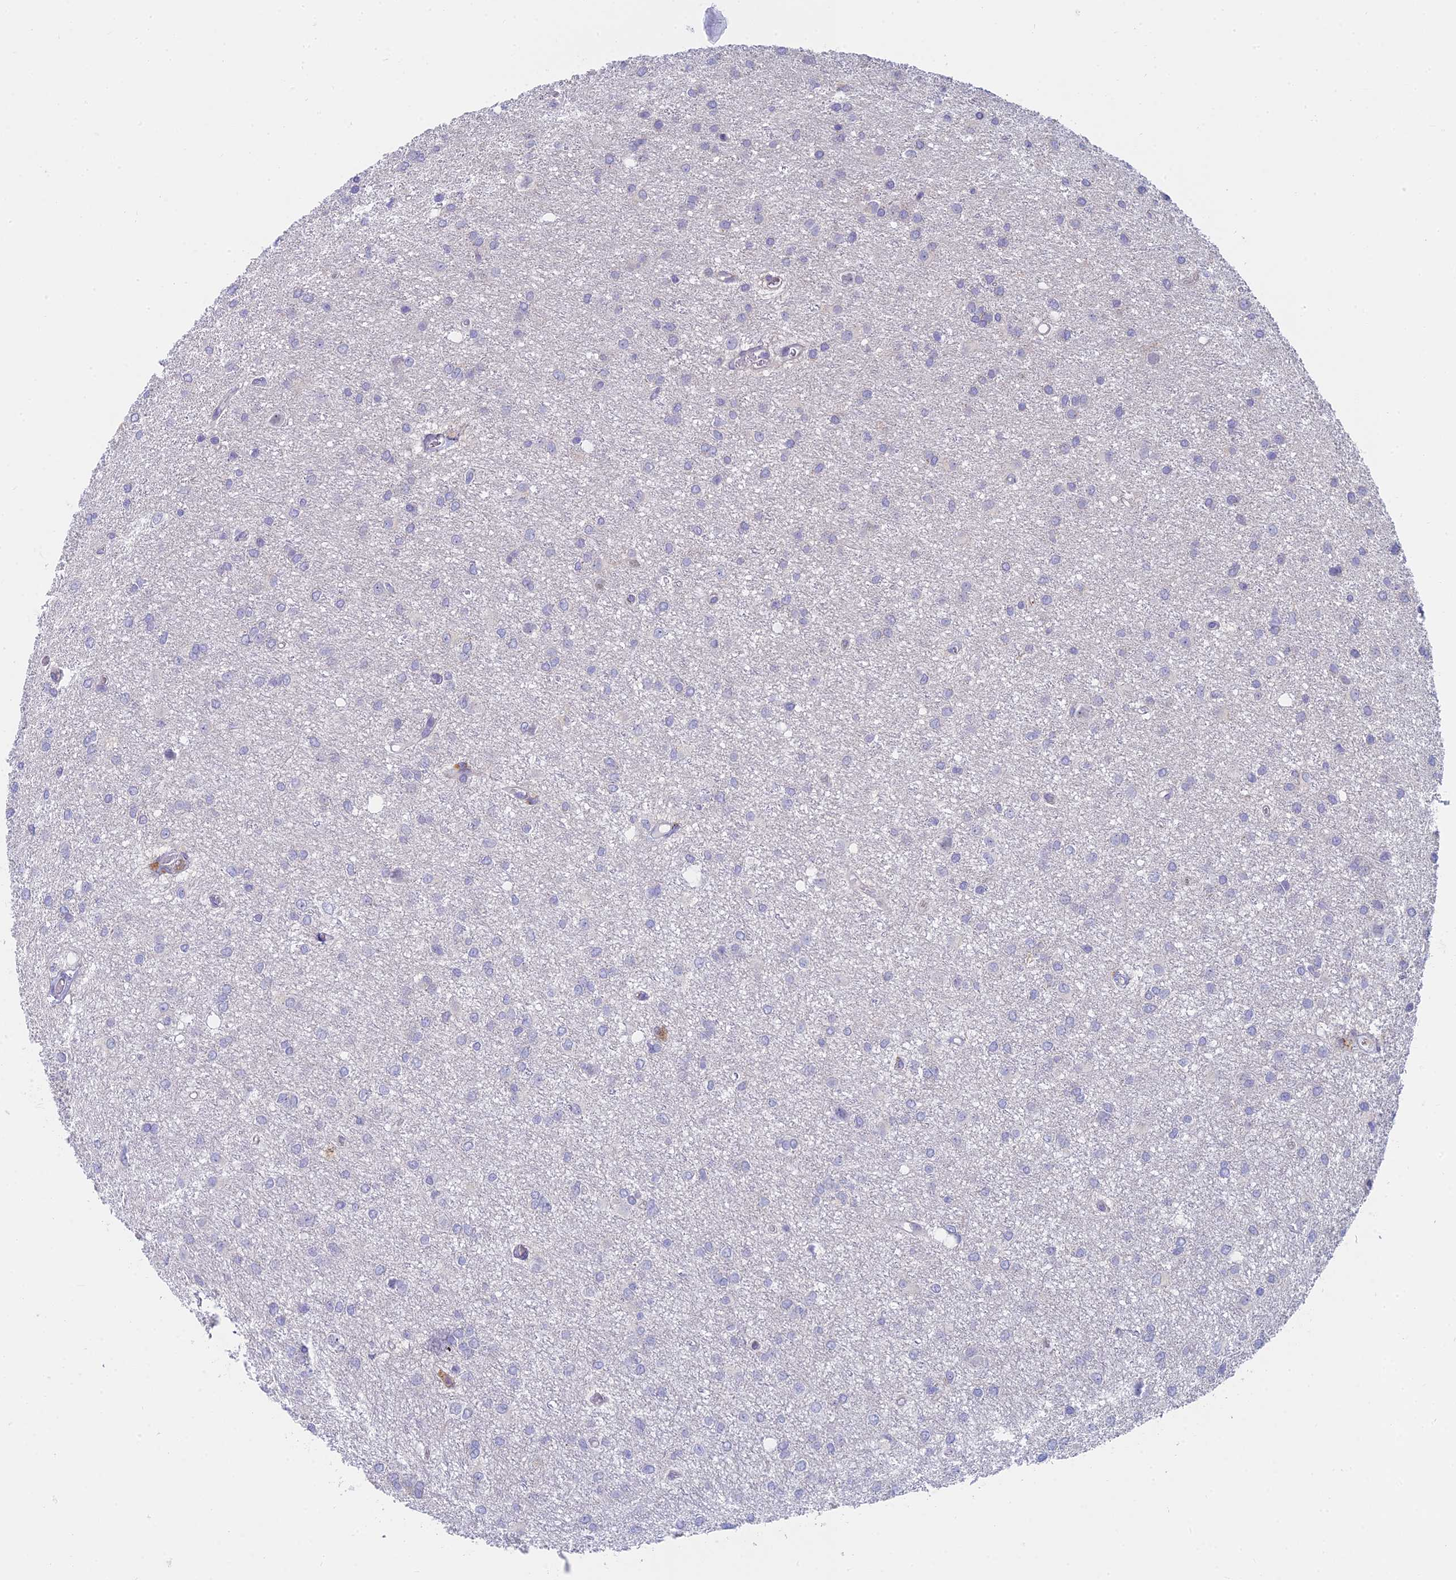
{"staining": {"intensity": "negative", "quantity": "none", "location": "none"}, "tissue": "glioma", "cell_type": "Tumor cells", "image_type": "cancer", "snomed": [{"axis": "morphology", "description": "Glioma, malignant, High grade"}, {"axis": "topography", "description": "Brain"}], "caption": "Immunohistochemistry (IHC) photomicrograph of human glioma stained for a protein (brown), which reveals no staining in tumor cells.", "gene": "STRN4", "patient": {"sex": "female", "age": 50}}